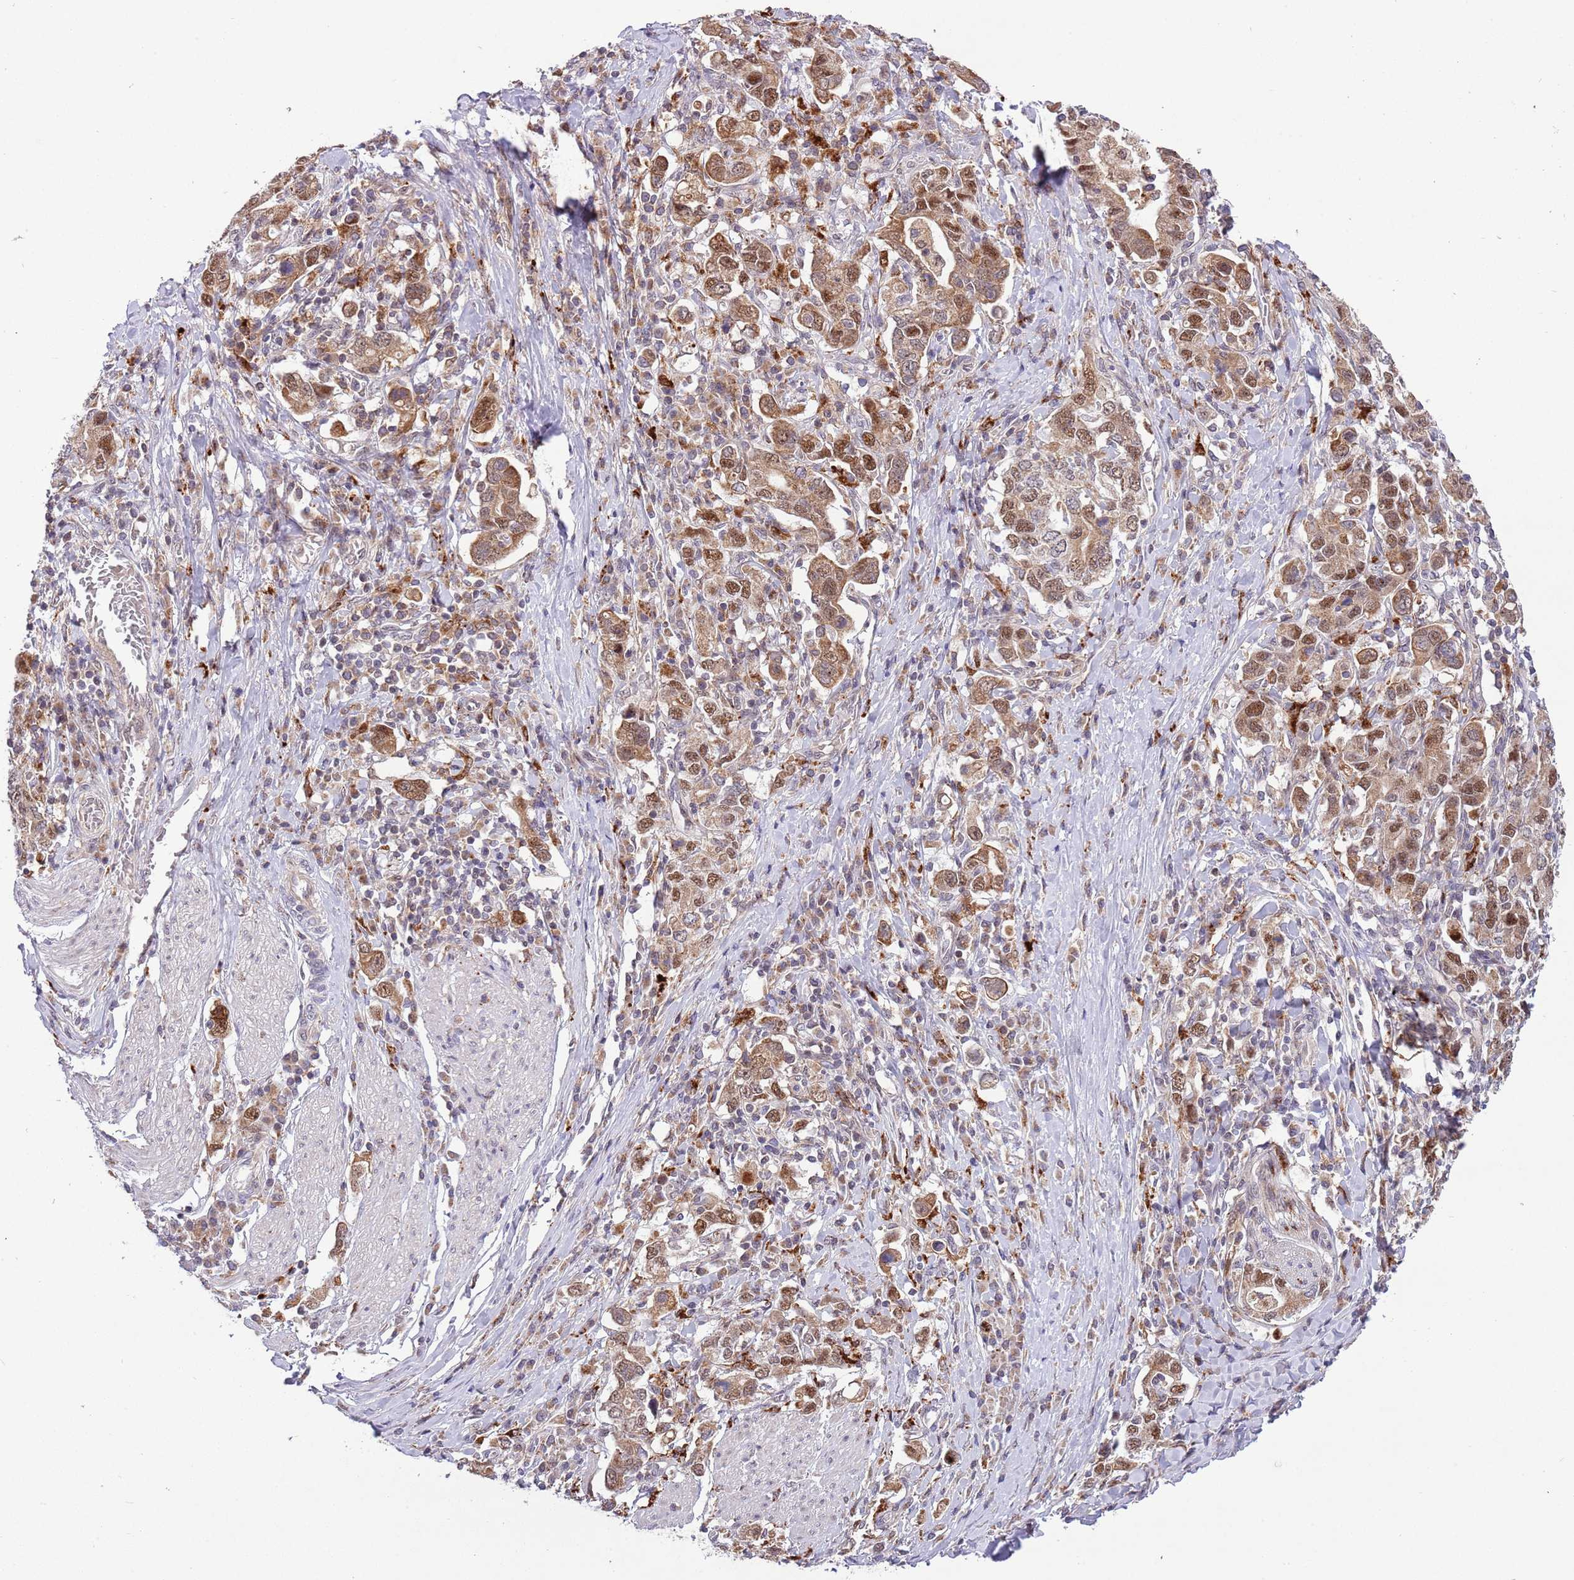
{"staining": {"intensity": "moderate", "quantity": ">75%", "location": "cytoplasmic/membranous,nuclear"}, "tissue": "stomach cancer", "cell_type": "Tumor cells", "image_type": "cancer", "snomed": [{"axis": "morphology", "description": "Adenocarcinoma, NOS"}, {"axis": "topography", "description": "Stomach, upper"}, {"axis": "topography", "description": "Stomach"}], "caption": "Stomach cancer was stained to show a protein in brown. There is medium levels of moderate cytoplasmic/membranous and nuclear staining in about >75% of tumor cells.", "gene": "TRIM27", "patient": {"sex": "male", "age": 62}}